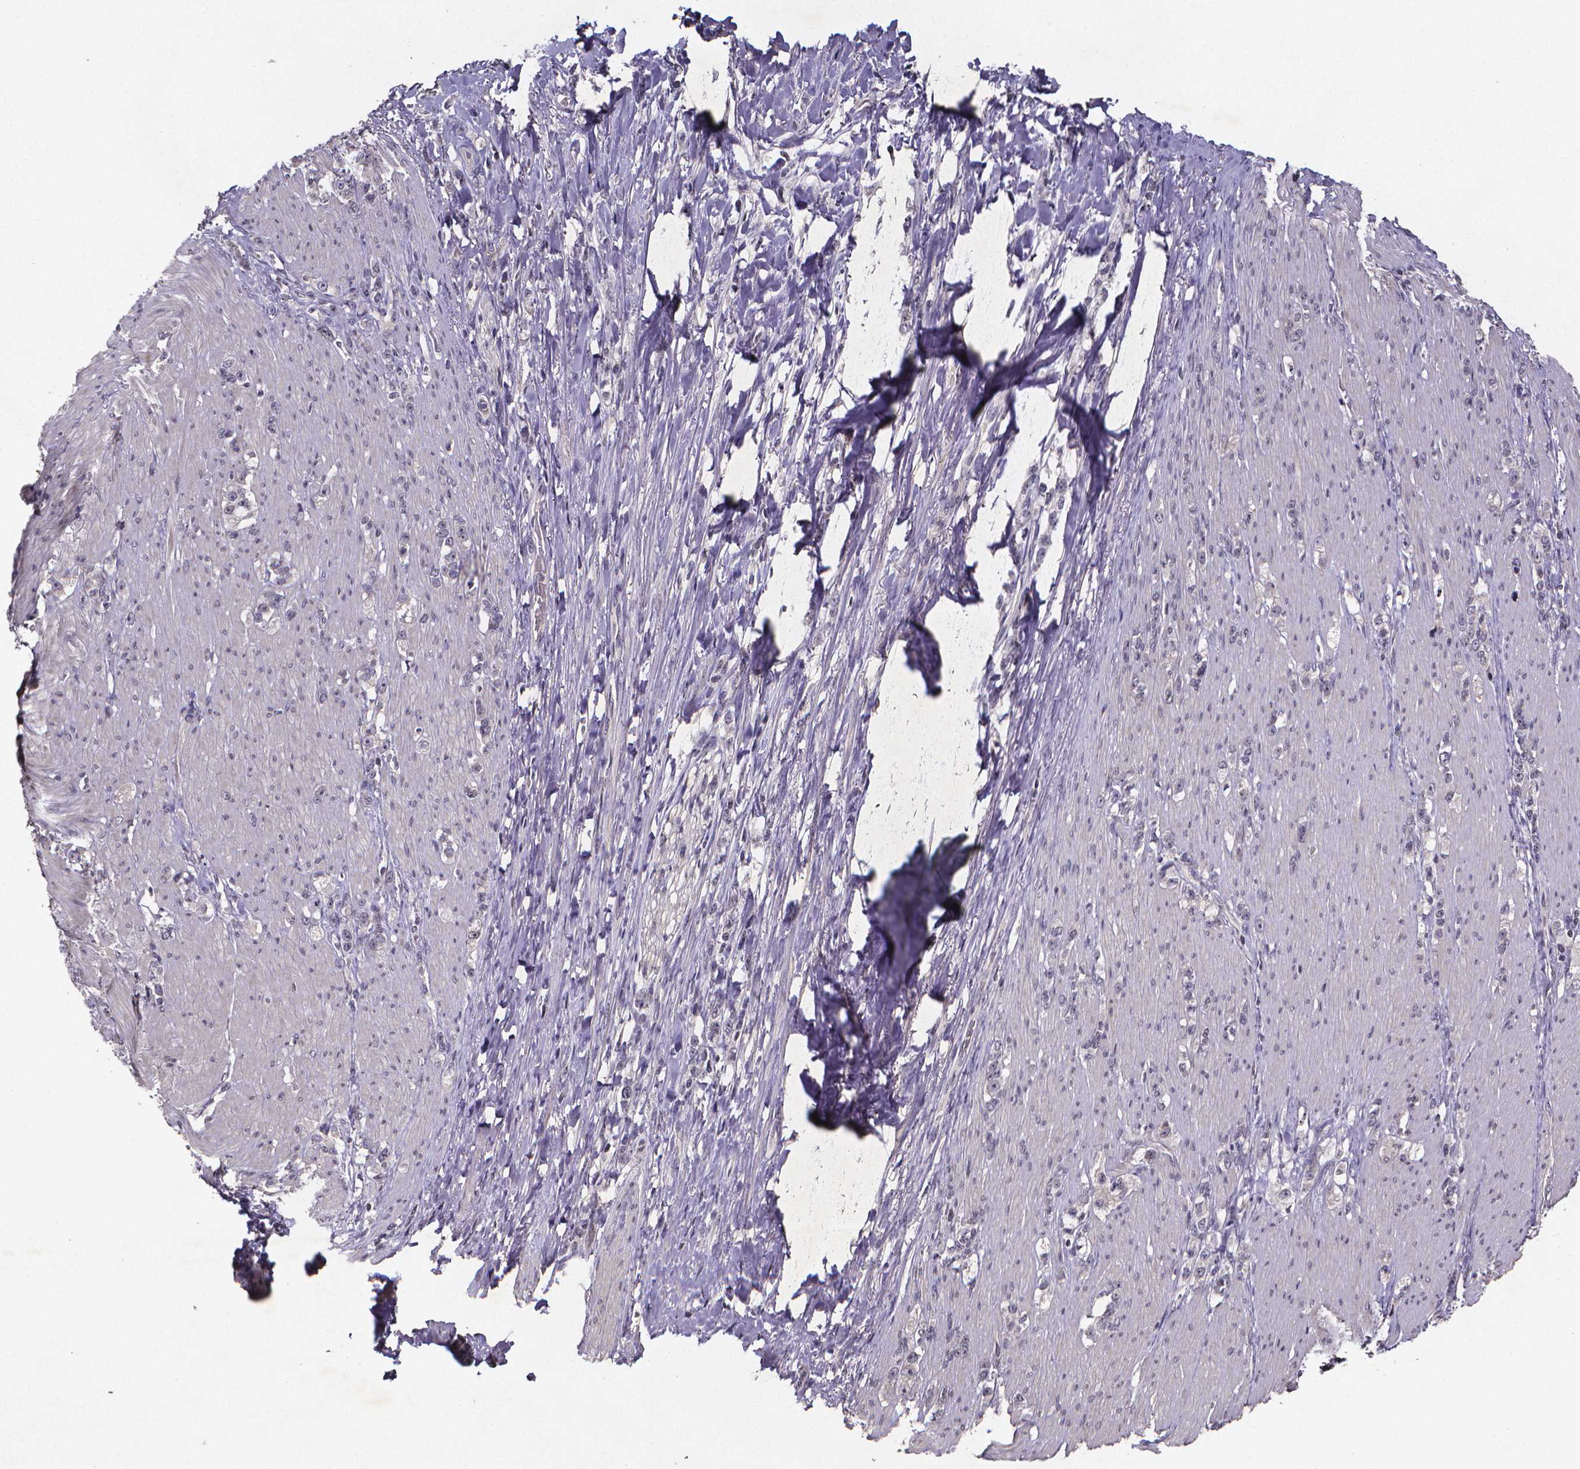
{"staining": {"intensity": "negative", "quantity": "none", "location": "none"}, "tissue": "stomach cancer", "cell_type": "Tumor cells", "image_type": "cancer", "snomed": [{"axis": "morphology", "description": "Adenocarcinoma, NOS"}, {"axis": "topography", "description": "Stomach, lower"}], "caption": "An image of human adenocarcinoma (stomach) is negative for staining in tumor cells. (DAB immunohistochemistry with hematoxylin counter stain).", "gene": "TP73", "patient": {"sex": "male", "age": 88}}